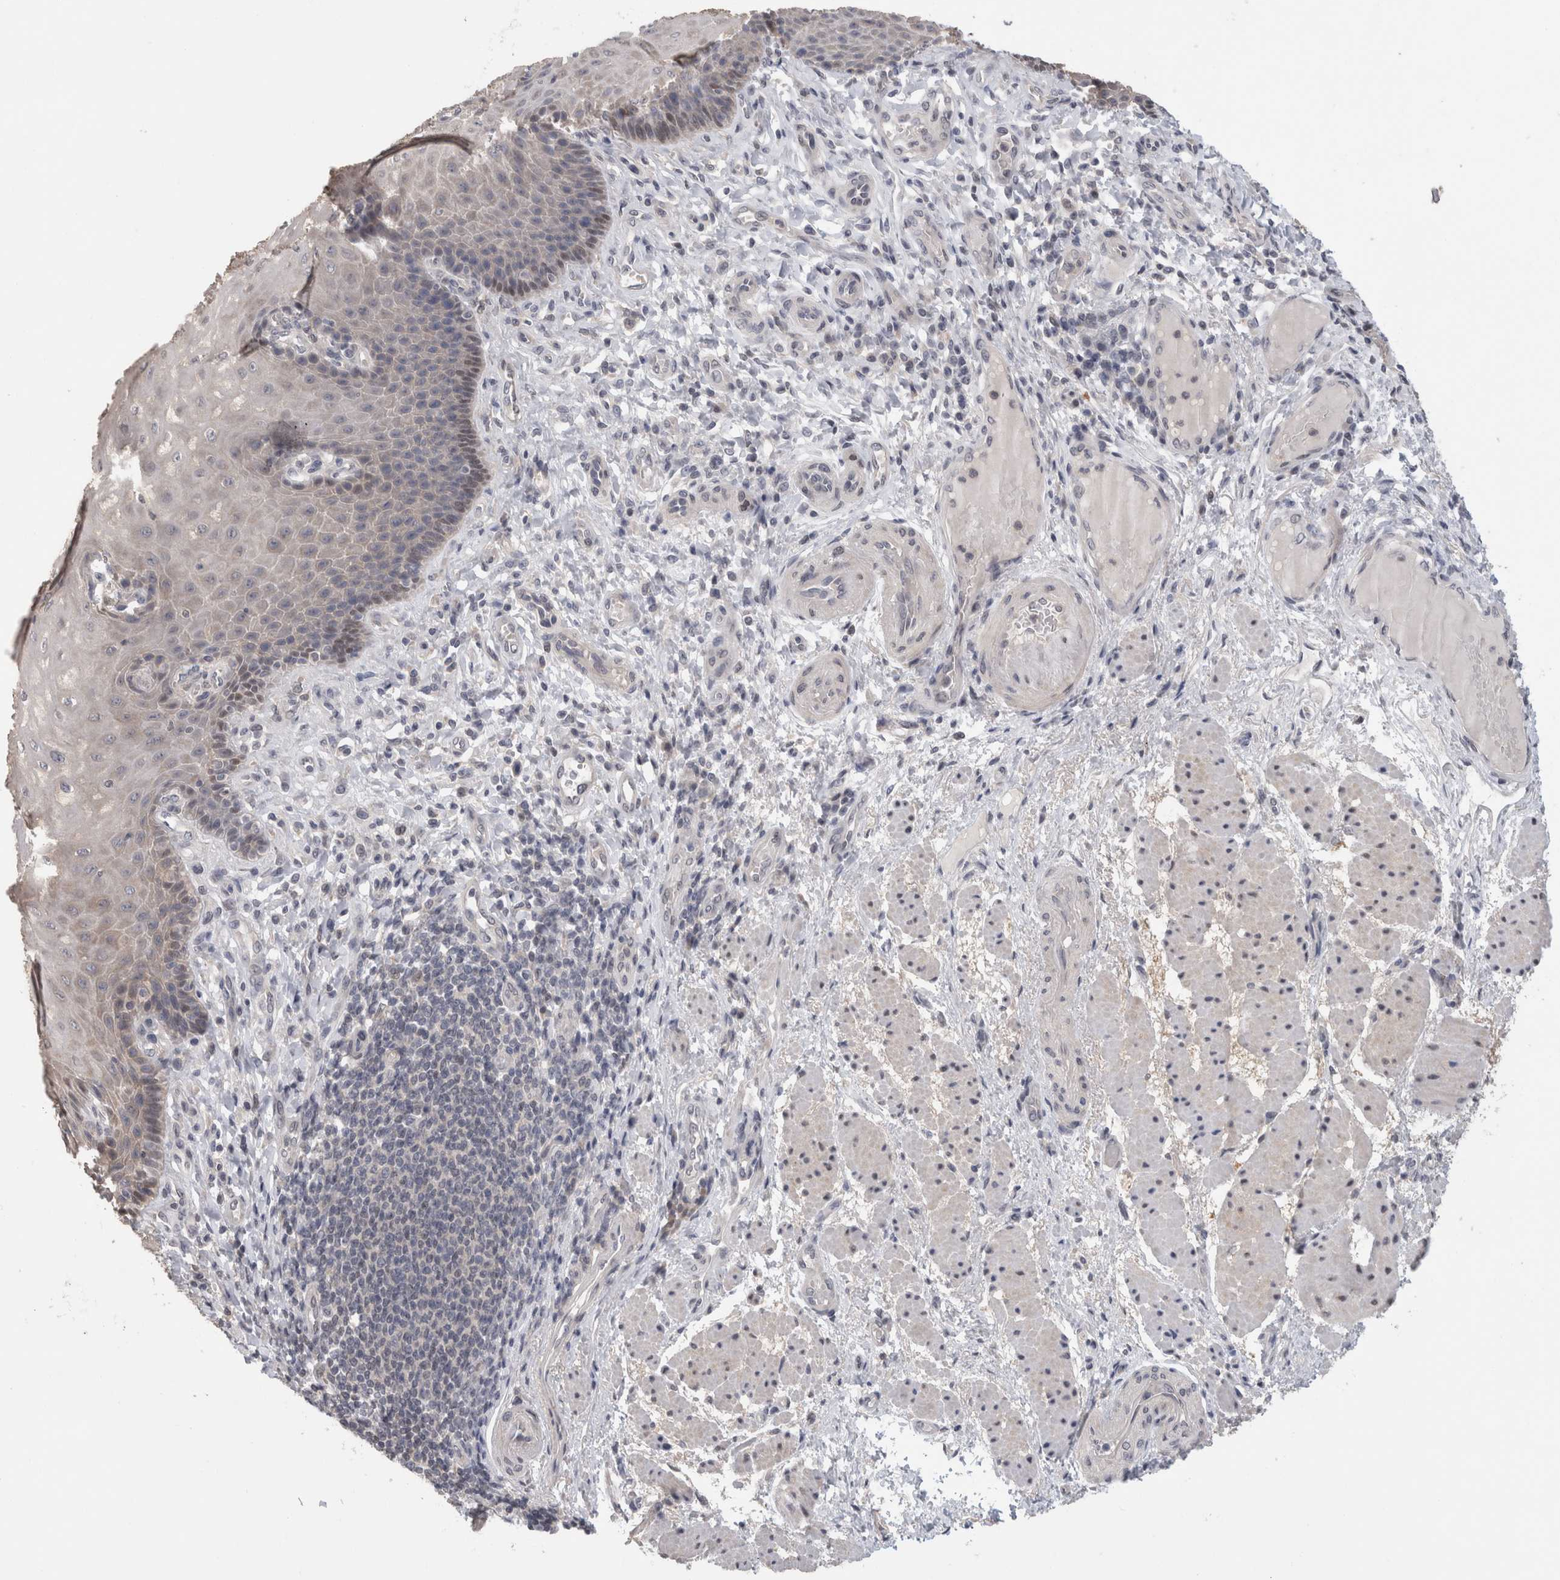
{"staining": {"intensity": "weak", "quantity": "25%-75%", "location": "cytoplasmic/membranous"}, "tissue": "esophagus", "cell_type": "Squamous epithelial cells", "image_type": "normal", "snomed": [{"axis": "morphology", "description": "Normal tissue, NOS"}, {"axis": "topography", "description": "Esophagus"}], "caption": "The image exhibits a brown stain indicating the presence of a protein in the cytoplasmic/membranous of squamous epithelial cells in esophagus. (DAB (3,3'-diaminobenzidine) IHC, brown staining for protein, blue staining for nuclei).", "gene": "PIGP", "patient": {"sex": "male", "age": 54}}